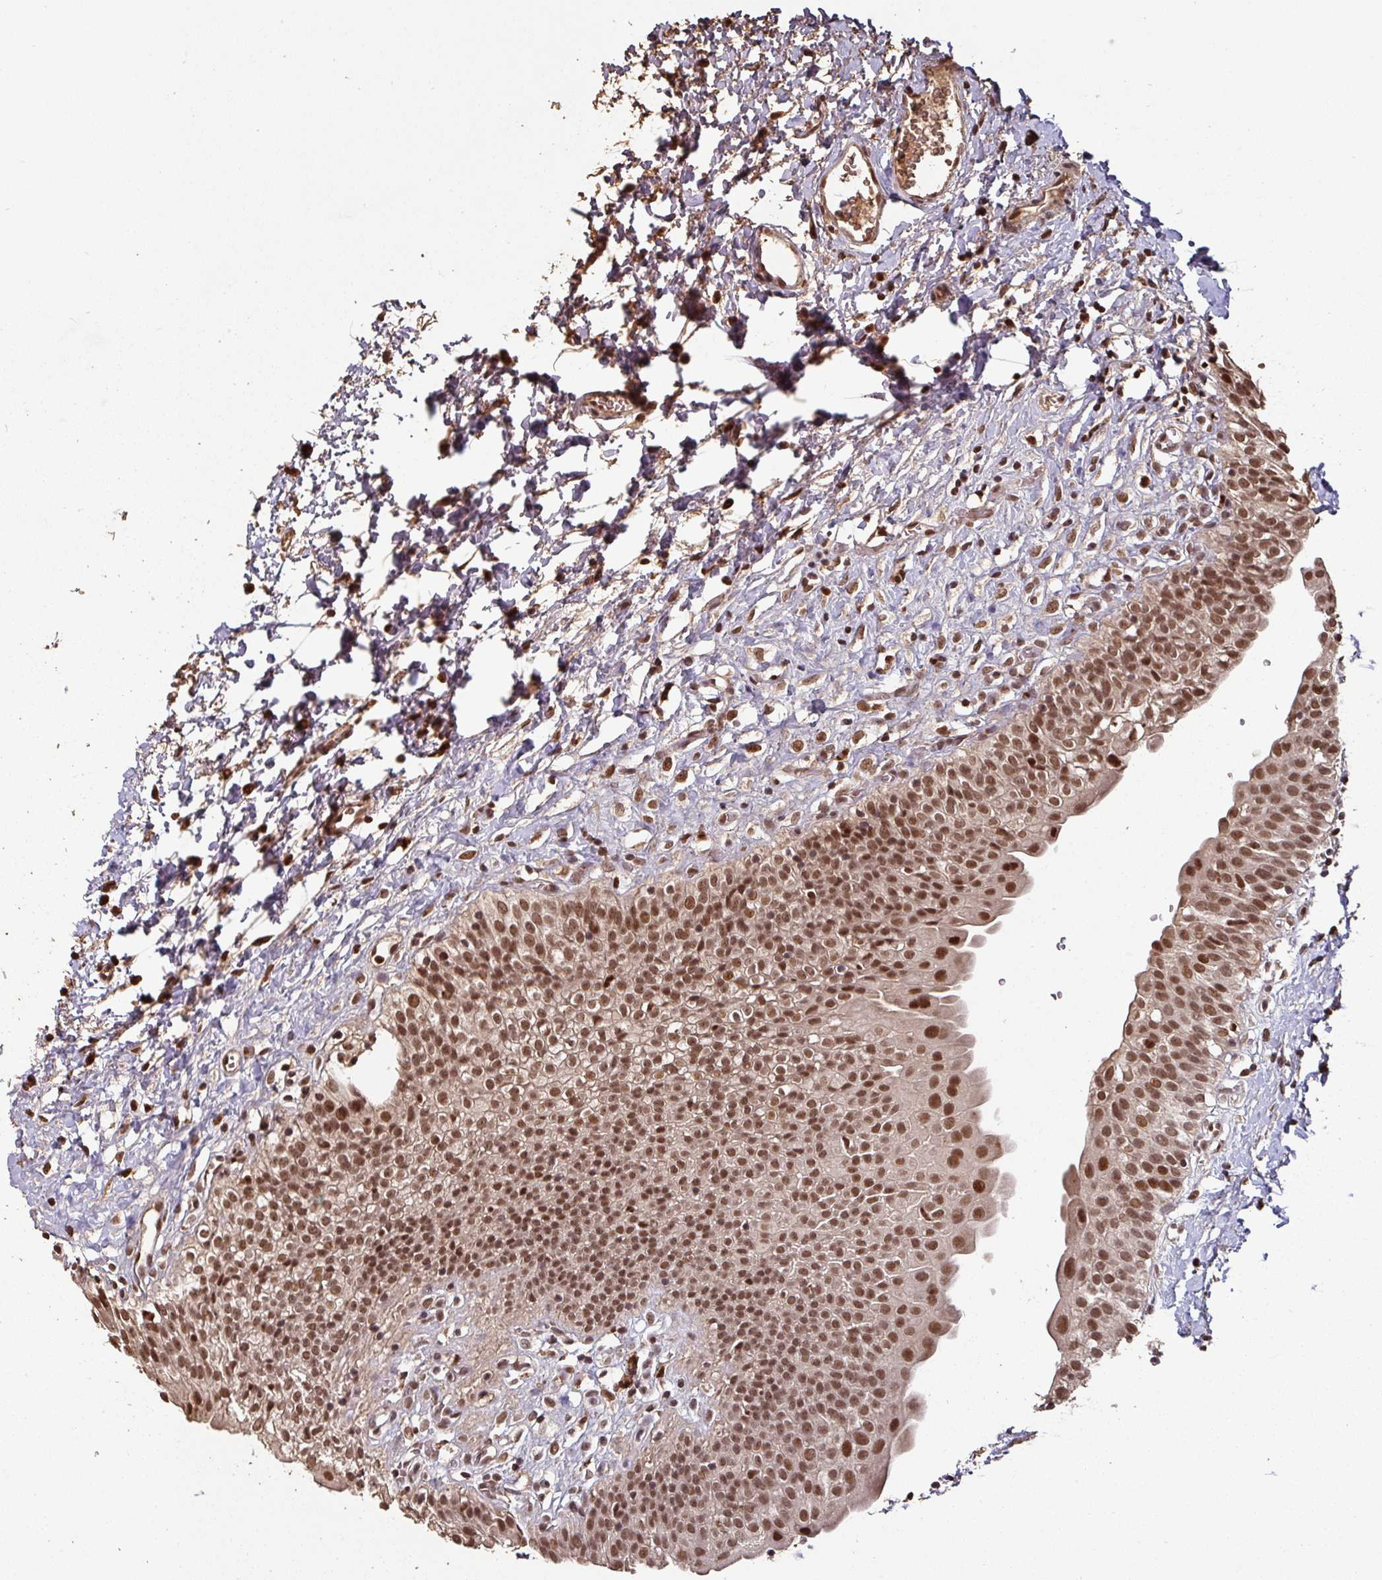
{"staining": {"intensity": "strong", "quantity": ">75%", "location": "nuclear"}, "tissue": "urinary bladder", "cell_type": "Urothelial cells", "image_type": "normal", "snomed": [{"axis": "morphology", "description": "Normal tissue, NOS"}, {"axis": "topography", "description": "Urinary bladder"}], "caption": "Immunohistochemistry (IHC) staining of normal urinary bladder, which exhibits high levels of strong nuclear staining in about >75% of urothelial cells indicating strong nuclear protein staining. The staining was performed using DAB (3,3'-diaminobenzidine) (brown) for protein detection and nuclei were counterstained in hematoxylin (blue).", "gene": "POLD1", "patient": {"sex": "male", "age": 51}}